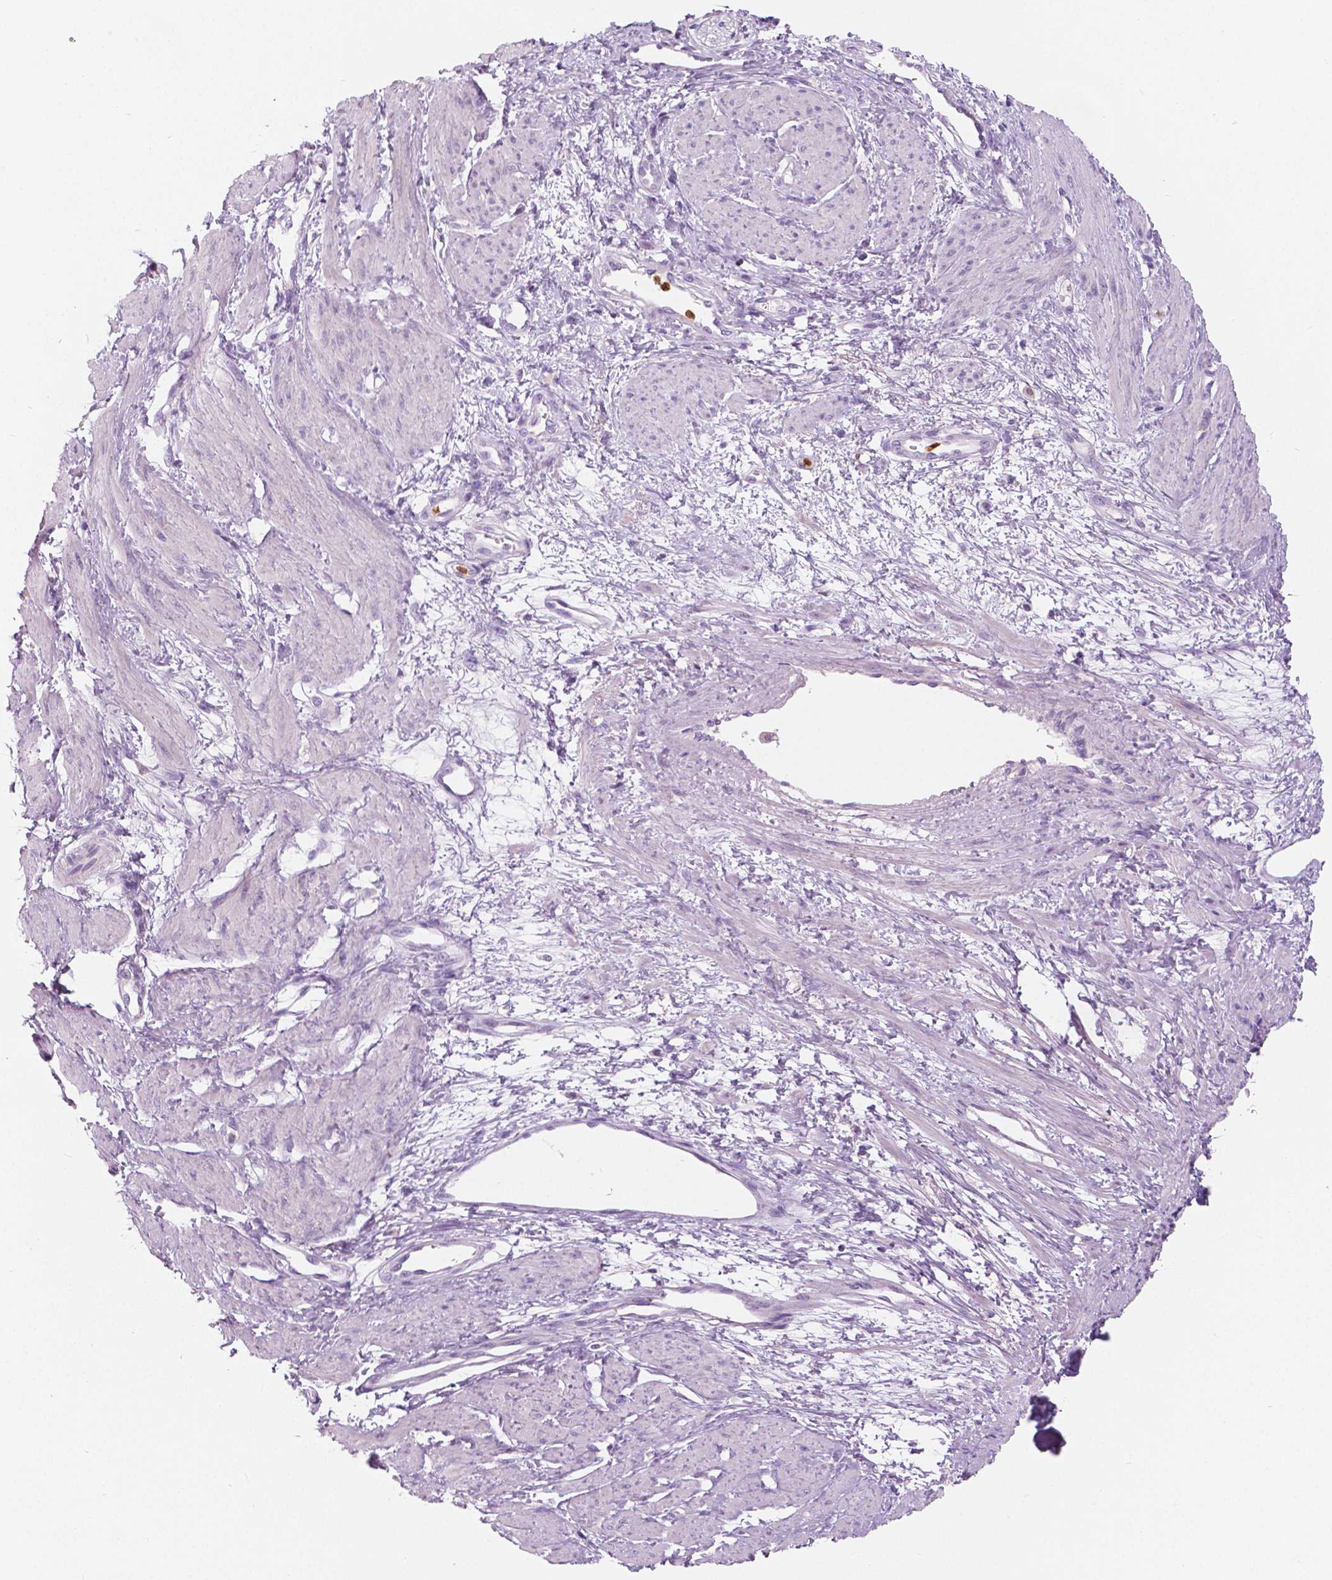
{"staining": {"intensity": "negative", "quantity": "none", "location": "none"}, "tissue": "smooth muscle", "cell_type": "Smooth muscle cells", "image_type": "normal", "snomed": [{"axis": "morphology", "description": "Normal tissue, NOS"}, {"axis": "topography", "description": "Smooth muscle"}, {"axis": "topography", "description": "Uterus"}], "caption": "The photomicrograph demonstrates no staining of smooth muscle cells in unremarkable smooth muscle. (DAB IHC, high magnification).", "gene": "CXCR2", "patient": {"sex": "female", "age": 39}}